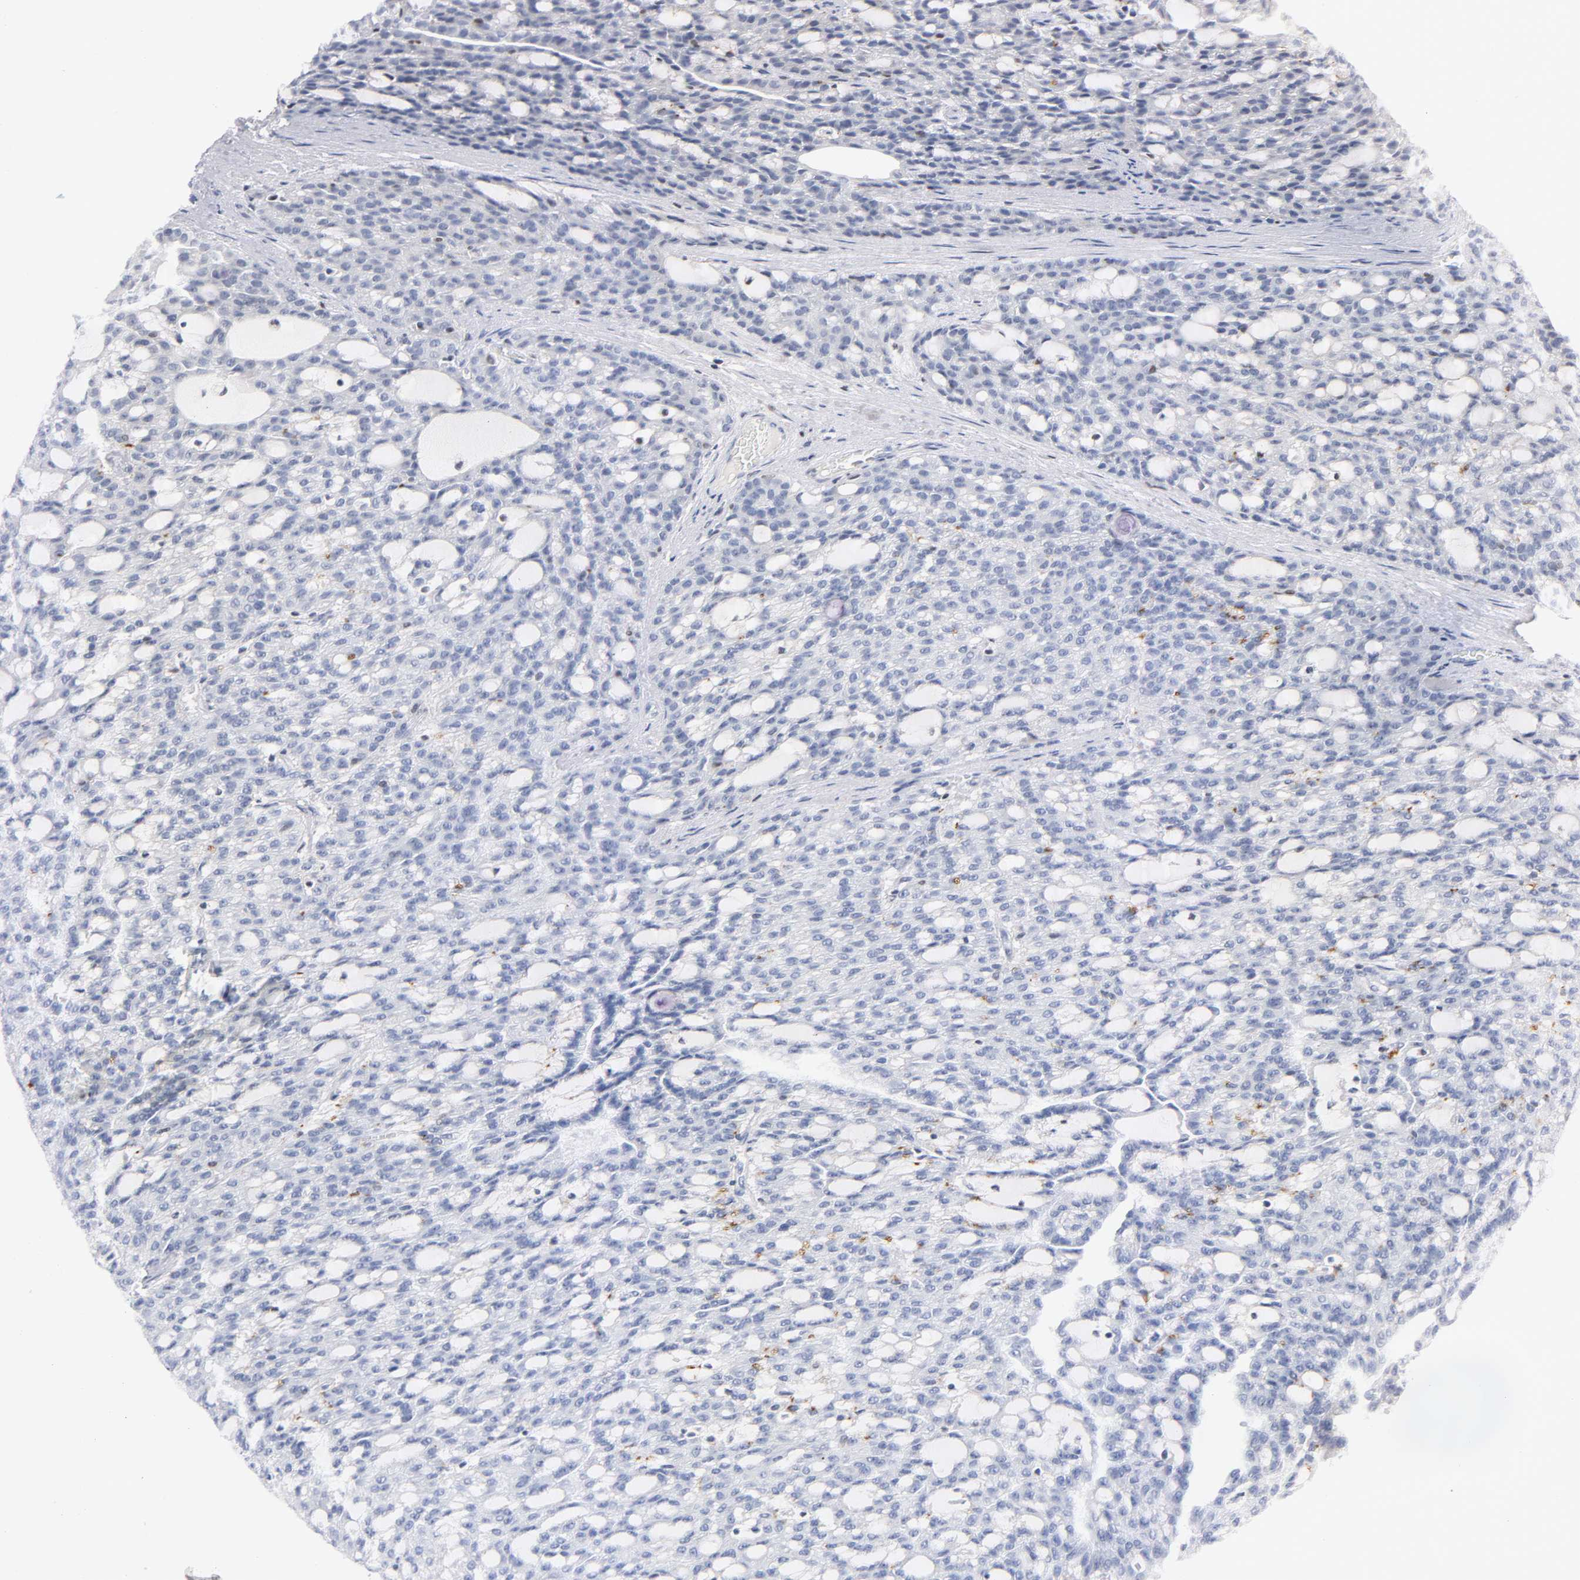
{"staining": {"intensity": "negative", "quantity": "none", "location": "none"}, "tissue": "renal cancer", "cell_type": "Tumor cells", "image_type": "cancer", "snomed": [{"axis": "morphology", "description": "Adenocarcinoma, NOS"}, {"axis": "topography", "description": "Kidney"}], "caption": "Immunohistochemistry of human renal cancer (adenocarcinoma) exhibits no expression in tumor cells. (DAB immunohistochemistry (IHC) with hematoxylin counter stain).", "gene": "RUNX1", "patient": {"sex": "male", "age": 63}}